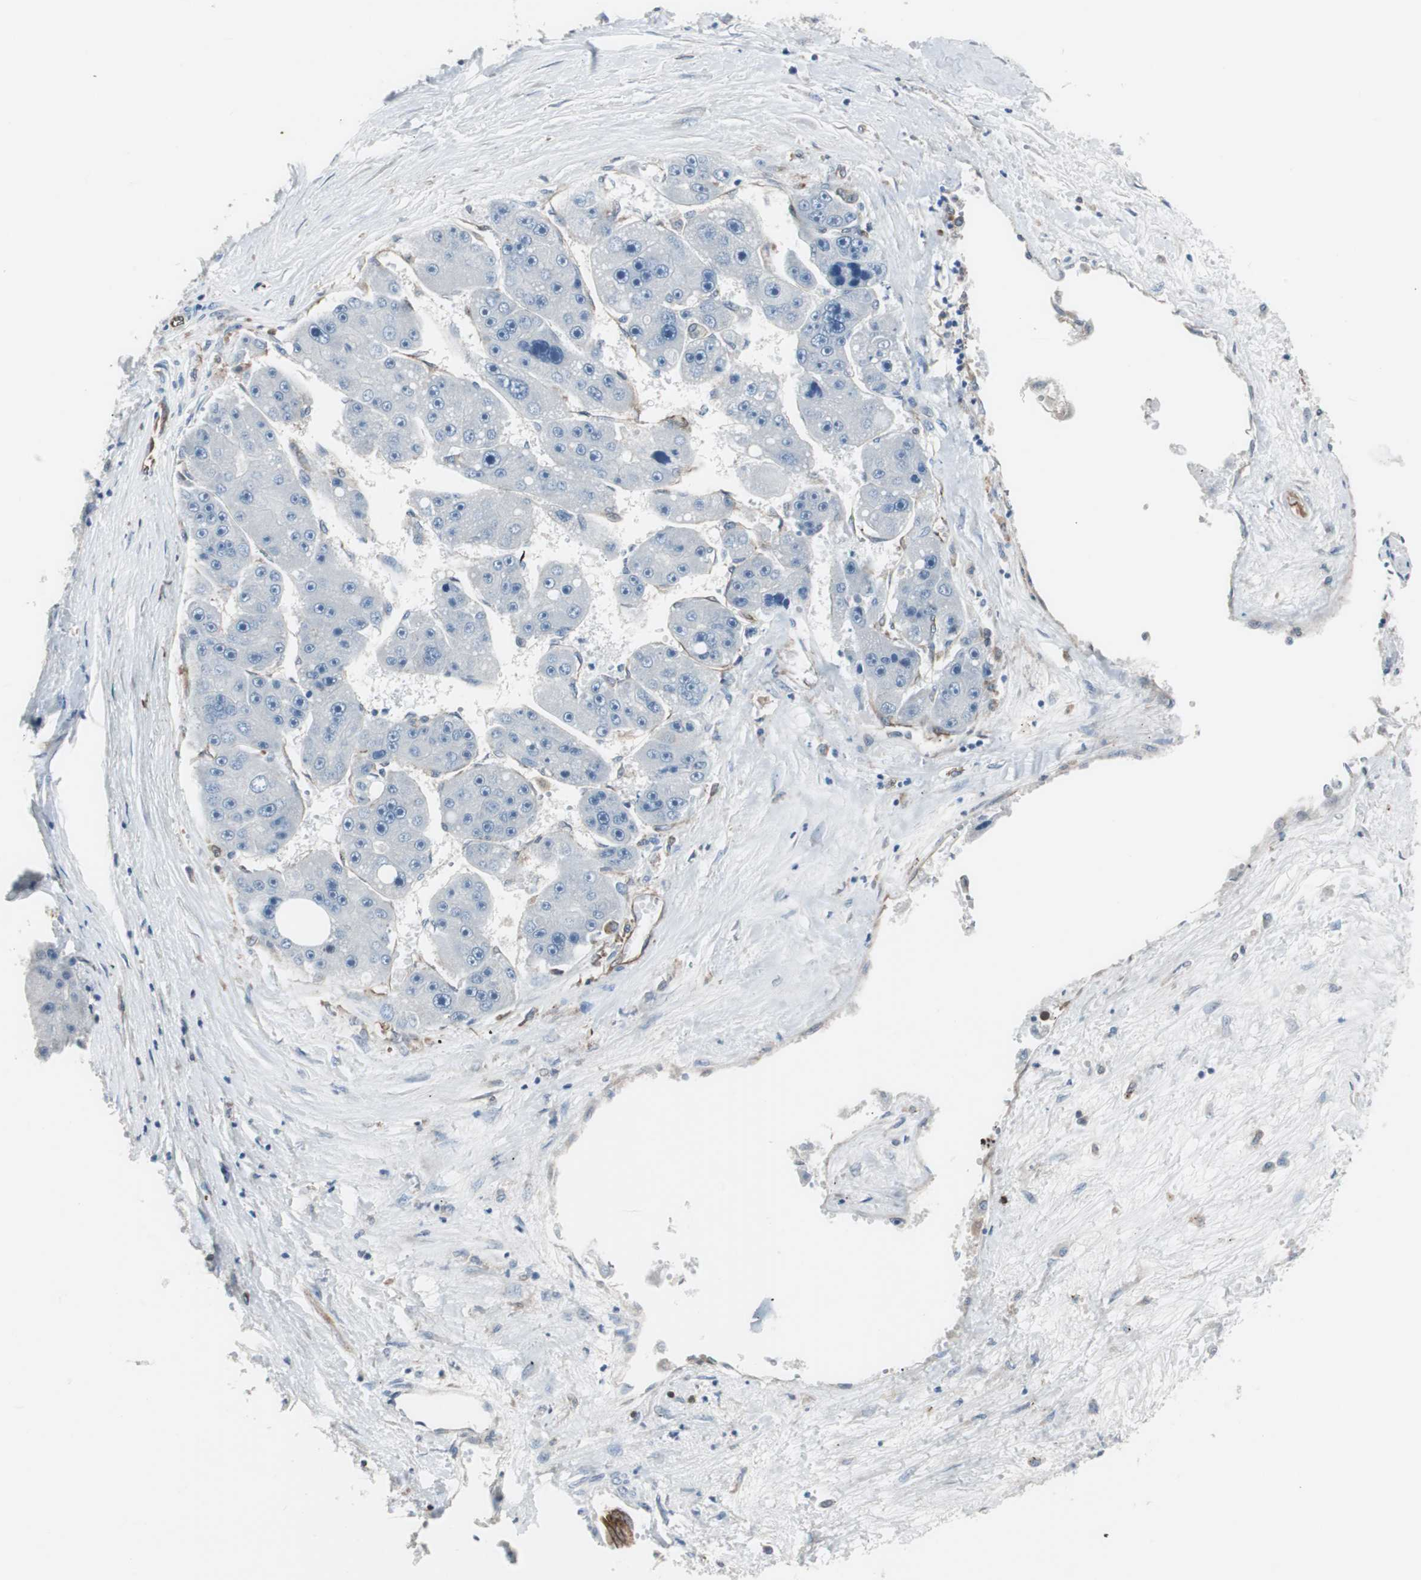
{"staining": {"intensity": "negative", "quantity": "none", "location": "none"}, "tissue": "liver cancer", "cell_type": "Tumor cells", "image_type": "cancer", "snomed": [{"axis": "morphology", "description": "Carcinoma, Hepatocellular, NOS"}, {"axis": "topography", "description": "Liver"}], "caption": "High power microscopy photomicrograph of an immunohistochemistry photomicrograph of liver cancer, revealing no significant expression in tumor cells.", "gene": "SWAP70", "patient": {"sex": "female", "age": 61}}